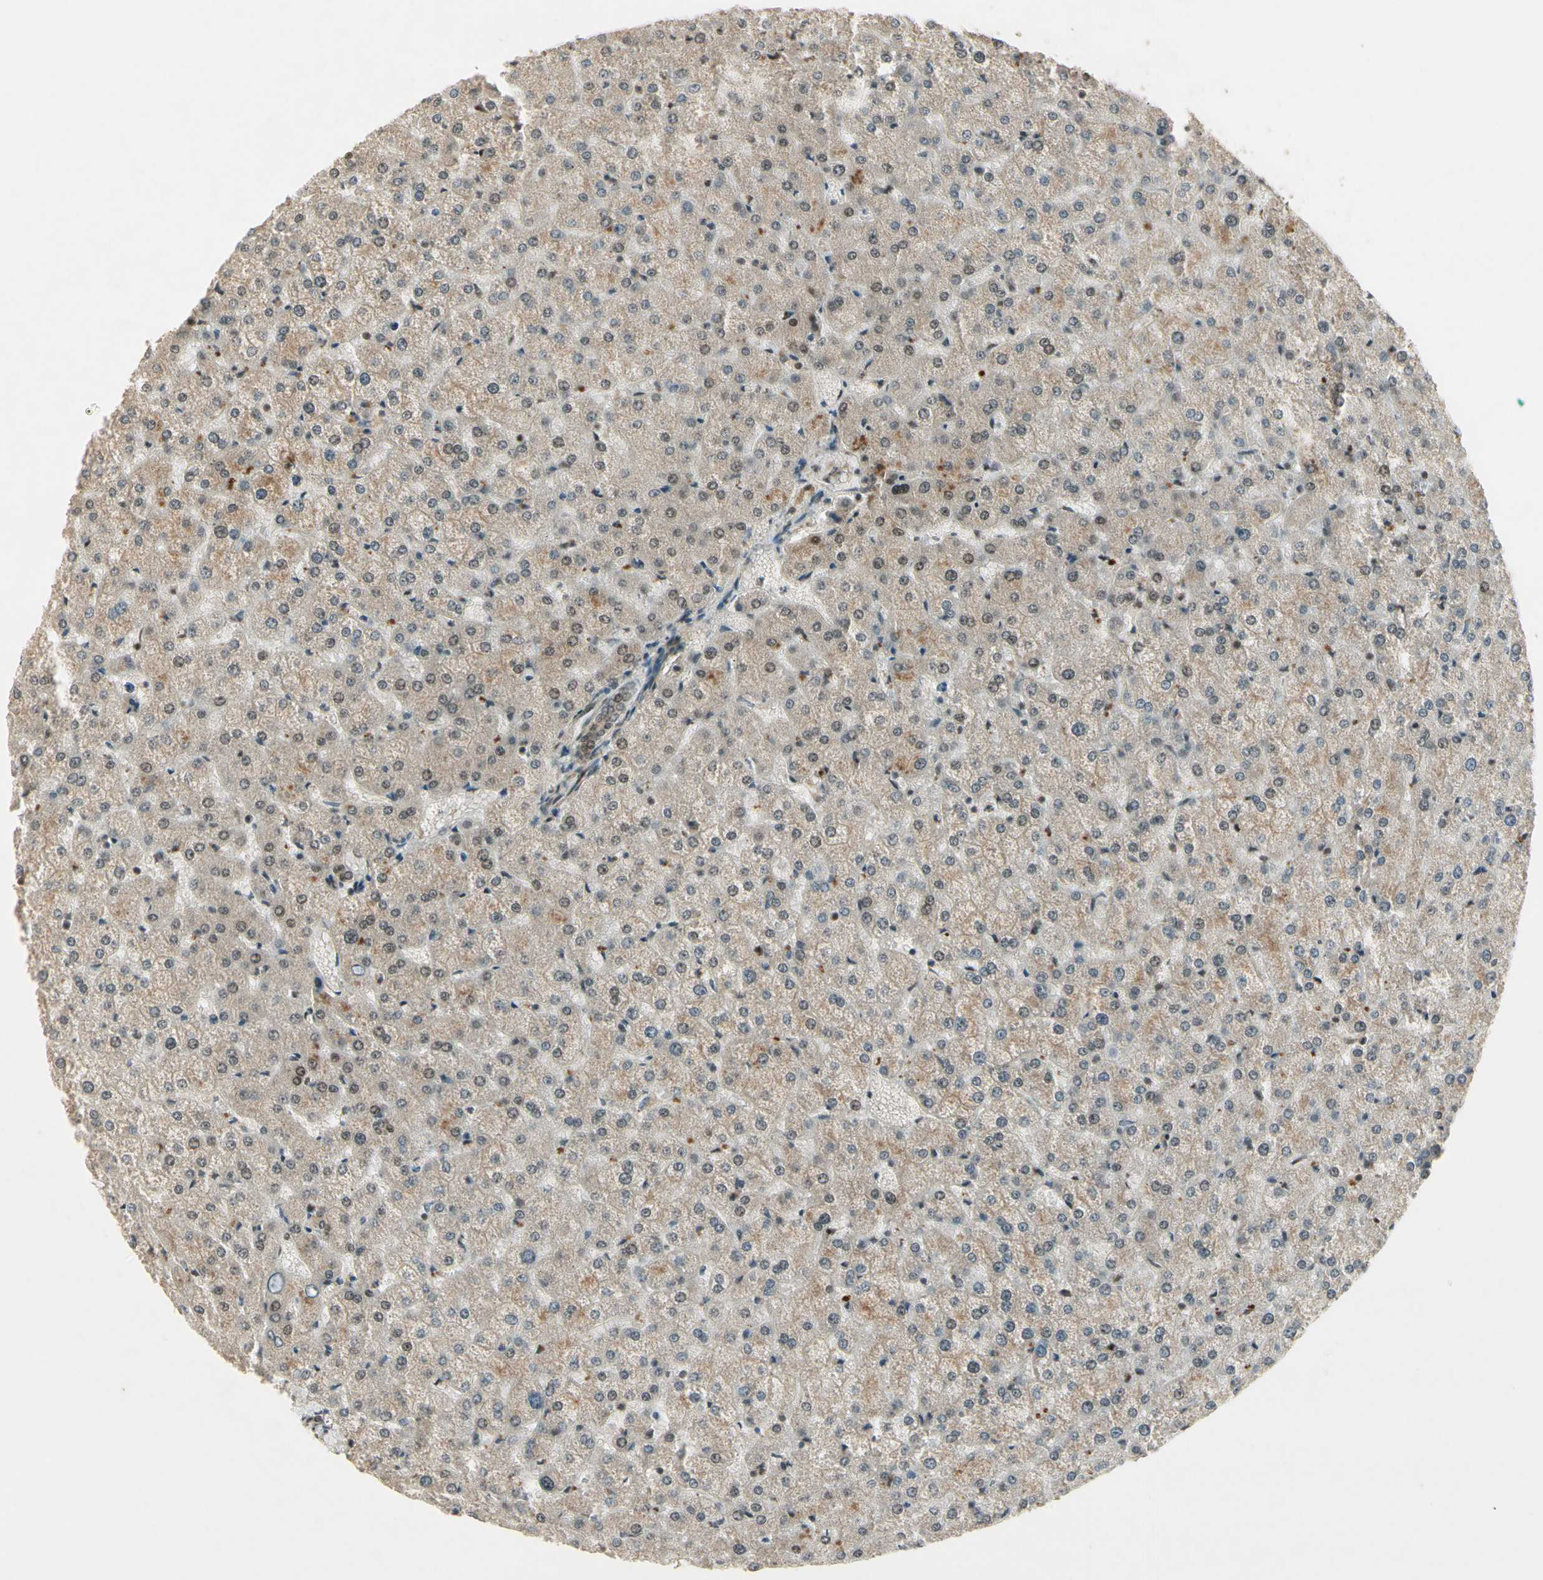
{"staining": {"intensity": "weak", "quantity": "<25%", "location": "nuclear"}, "tissue": "liver", "cell_type": "Cholangiocytes", "image_type": "normal", "snomed": [{"axis": "morphology", "description": "Normal tissue, NOS"}, {"axis": "topography", "description": "Liver"}], "caption": "Liver stained for a protein using immunohistochemistry (IHC) displays no expression cholangiocytes.", "gene": "CDK11A", "patient": {"sex": "female", "age": 32}}